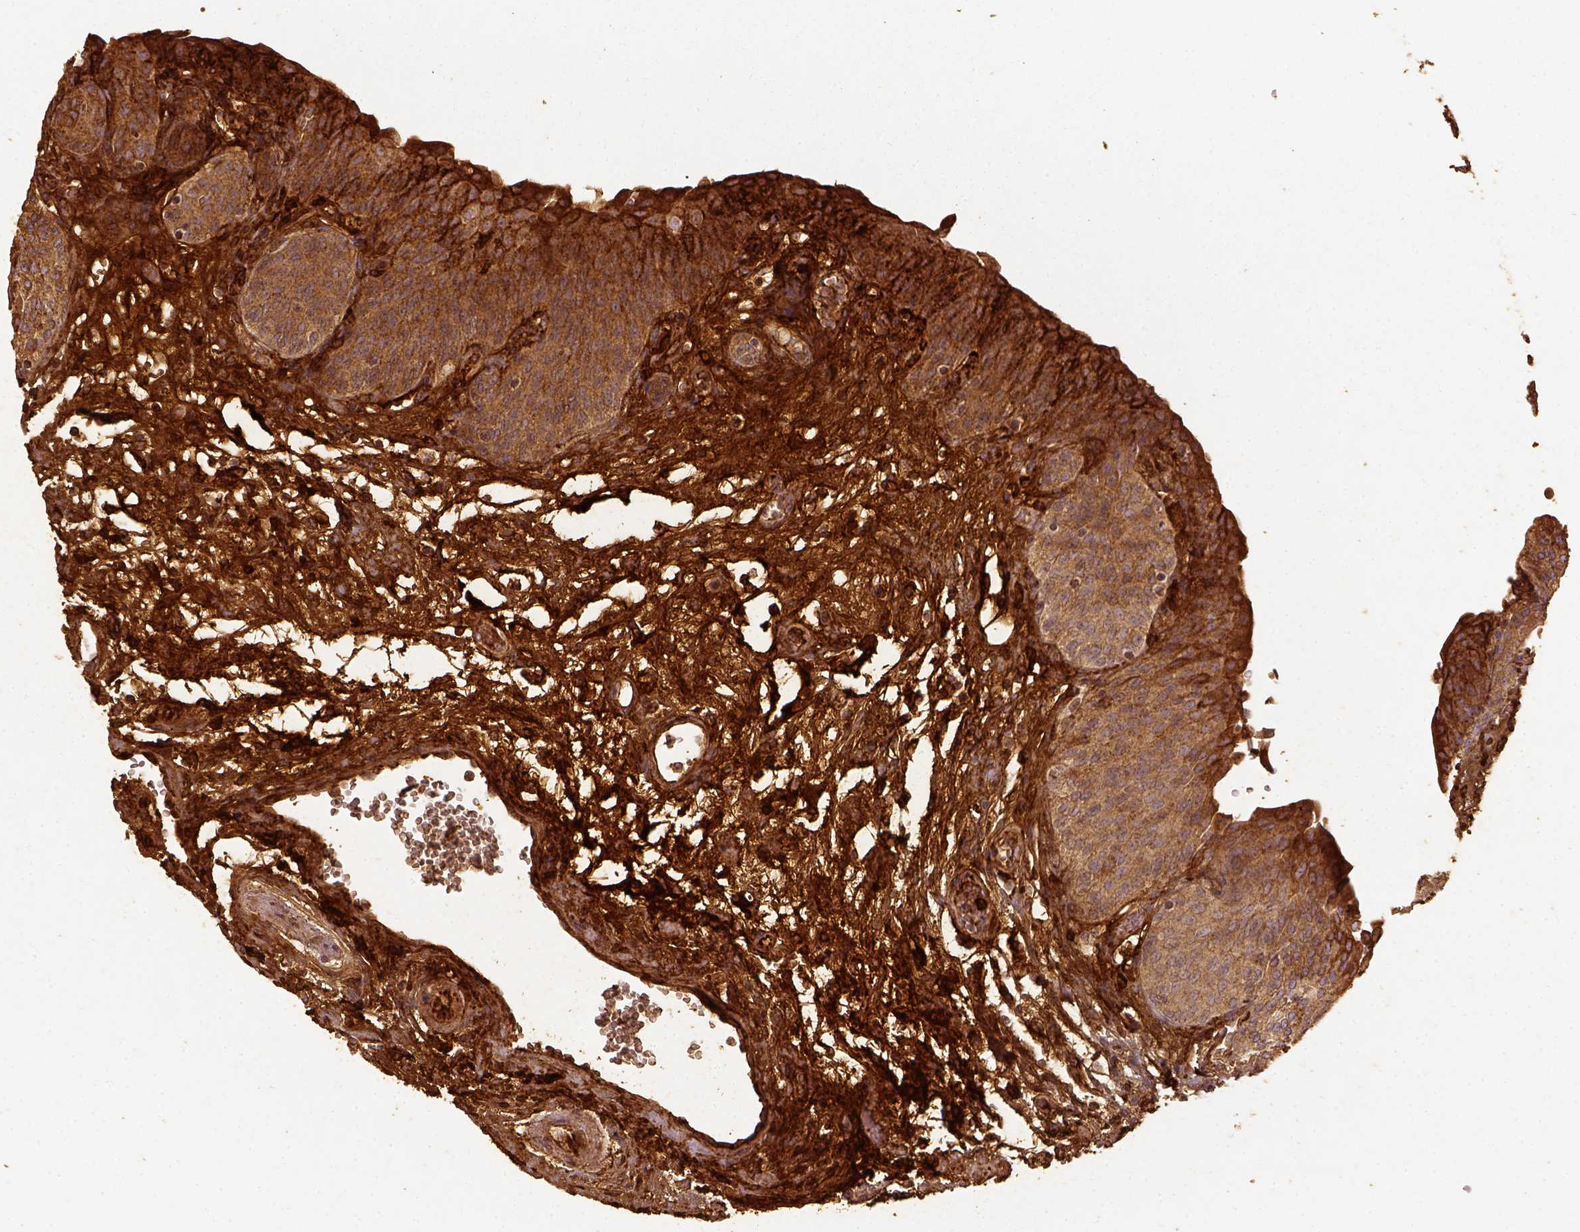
{"staining": {"intensity": "moderate", "quantity": ">75%", "location": "cytoplasmic/membranous"}, "tissue": "urinary bladder", "cell_type": "Urothelial cells", "image_type": "normal", "snomed": [{"axis": "morphology", "description": "Normal tissue, NOS"}, {"axis": "topography", "description": "Urinary bladder"}], "caption": "Immunohistochemistry (IHC) micrograph of normal urinary bladder stained for a protein (brown), which demonstrates medium levels of moderate cytoplasmic/membranous expression in about >75% of urothelial cells.", "gene": "VEGFA", "patient": {"sex": "male", "age": 68}}